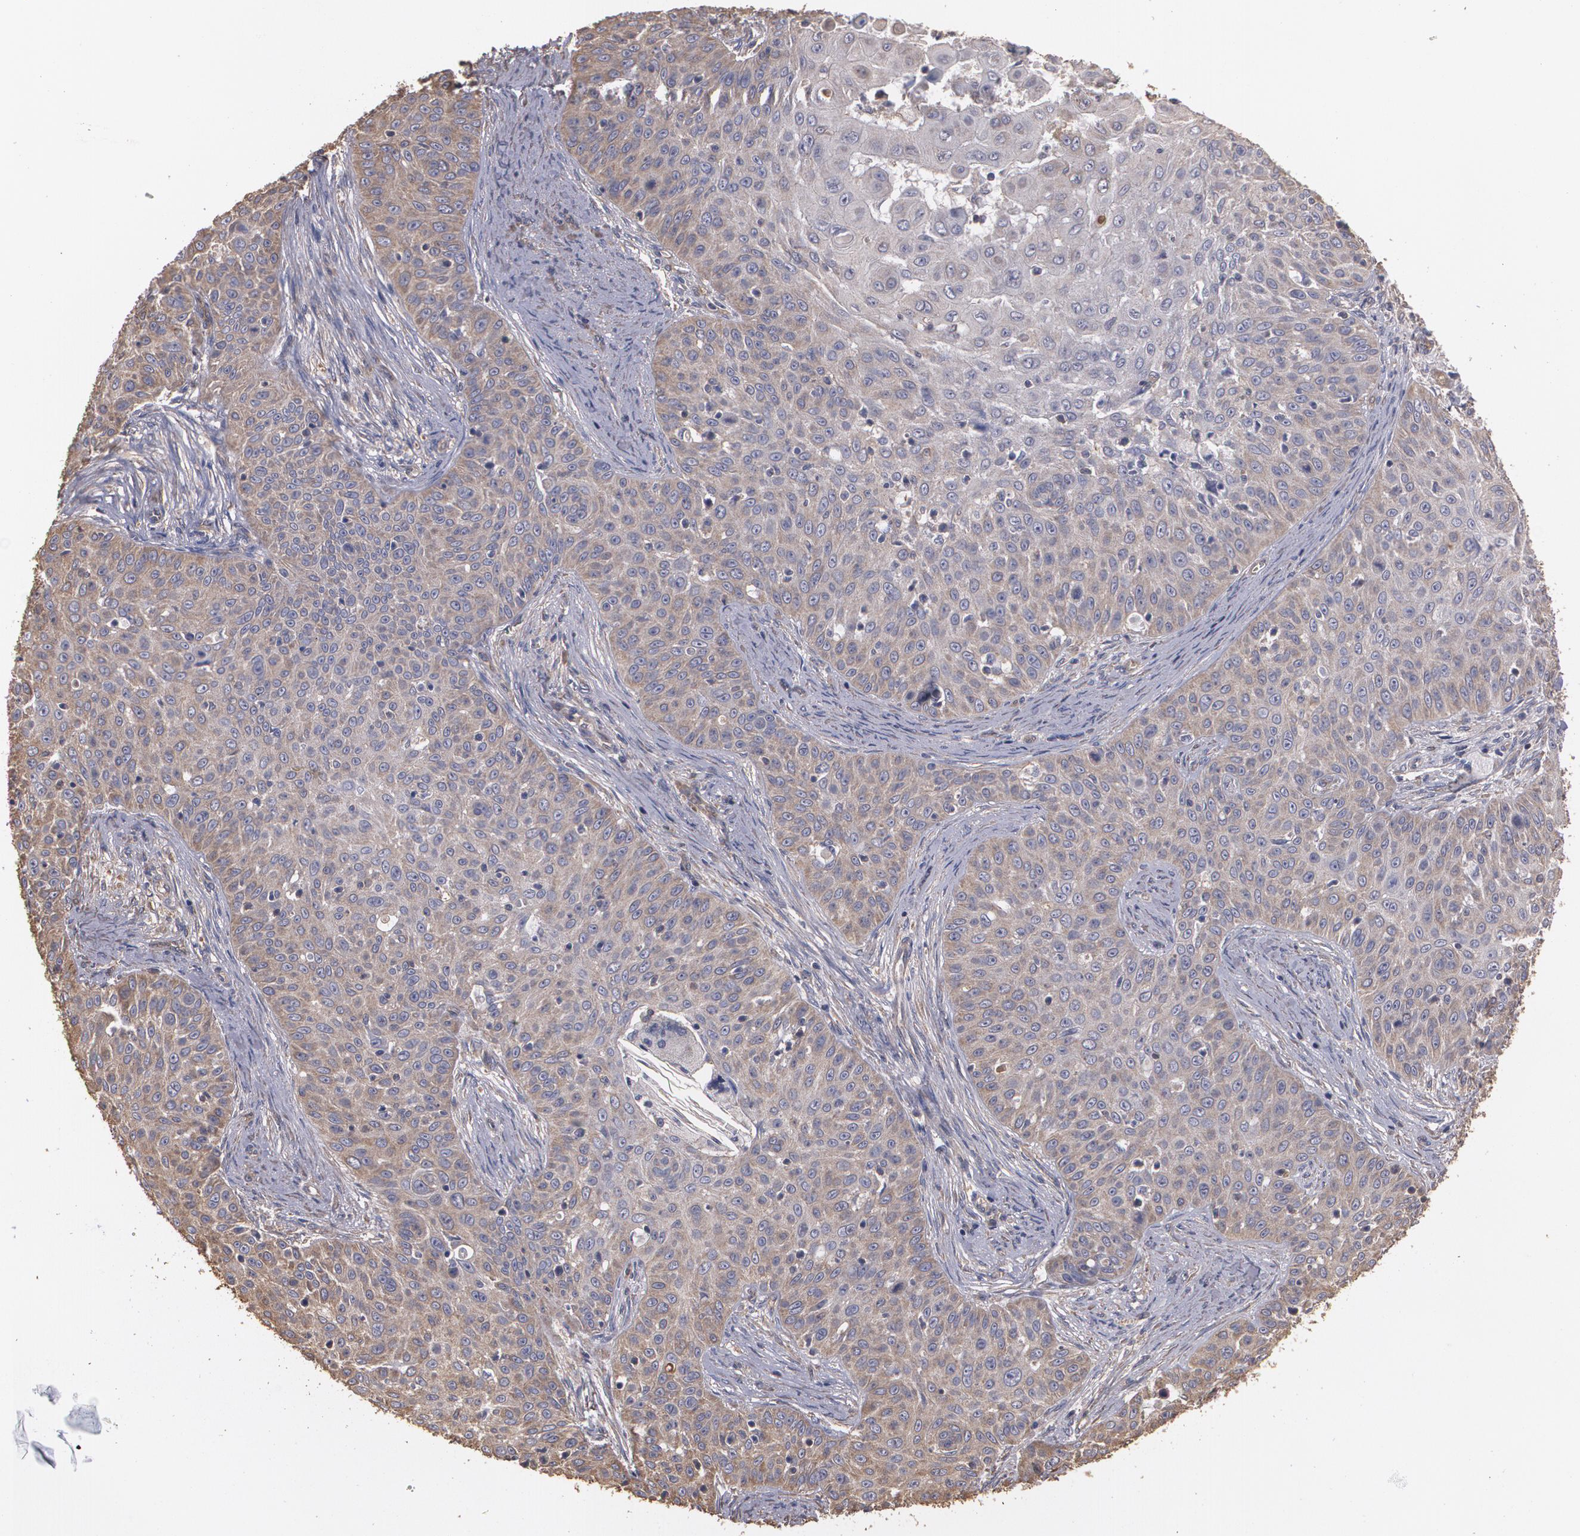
{"staining": {"intensity": "weak", "quantity": ">75%", "location": "cytoplasmic/membranous"}, "tissue": "skin cancer", "cell_type": "Tumor cells", "image_type": "cancer", "snomed": [{"axis": "morphology", "description": "Squamous cell carcinoma, NOS"}, {"axis": "topography", "description": "Skin"}], "caption": "An image of skin squamous cell carcinoma stained for a protein exhibits weak cytoplasmic/membranous brown staining in tumor cells. Ihc stains the protein of interest in brown and the nuclei are stained blue.", "gene": "PON1", "patient": {"sex": "male", "age": 82}}